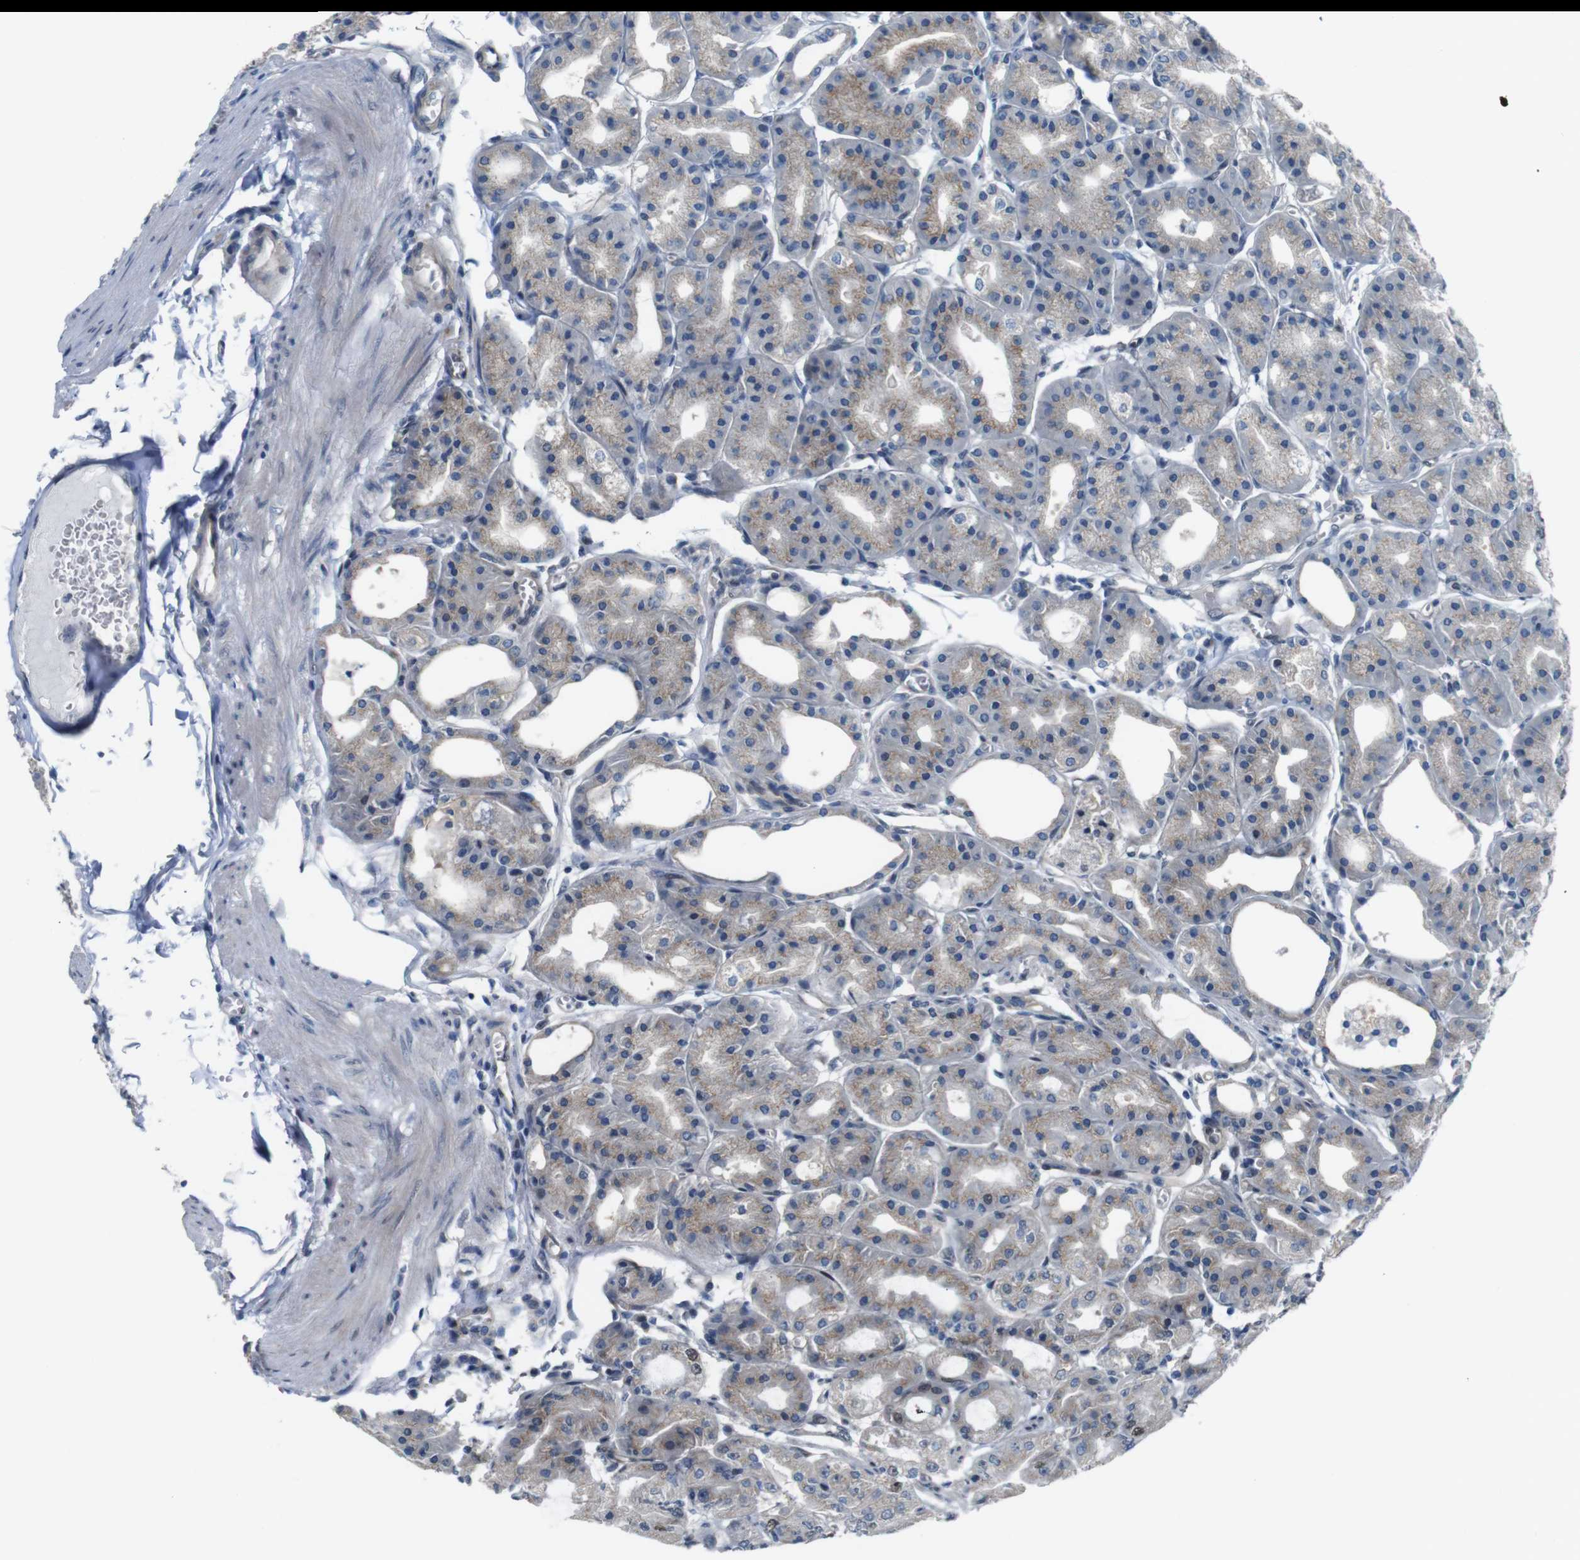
{"staining": {"intensity": "weak", "quantity": "25%-75%", "location": "cytoplasmic/membranous,nuclear"}, "tissue": "stomach", "cell_type": "Glandular cells", "image_type": "normal", "snomed": [{"axis": "morphology", "description": "Normal tissue, NOS"}, {"axis": "topography", "description": "Stomach, lower"}], "caption": "Benign stomach was stained to show a protein in brown. There is low levels of weak cytoplasmic/membranous,nuclear expression in about 25%-75% of glandular cells.", "gene": "SMCO2", "patient": {"sex": "male", "age": 71}}